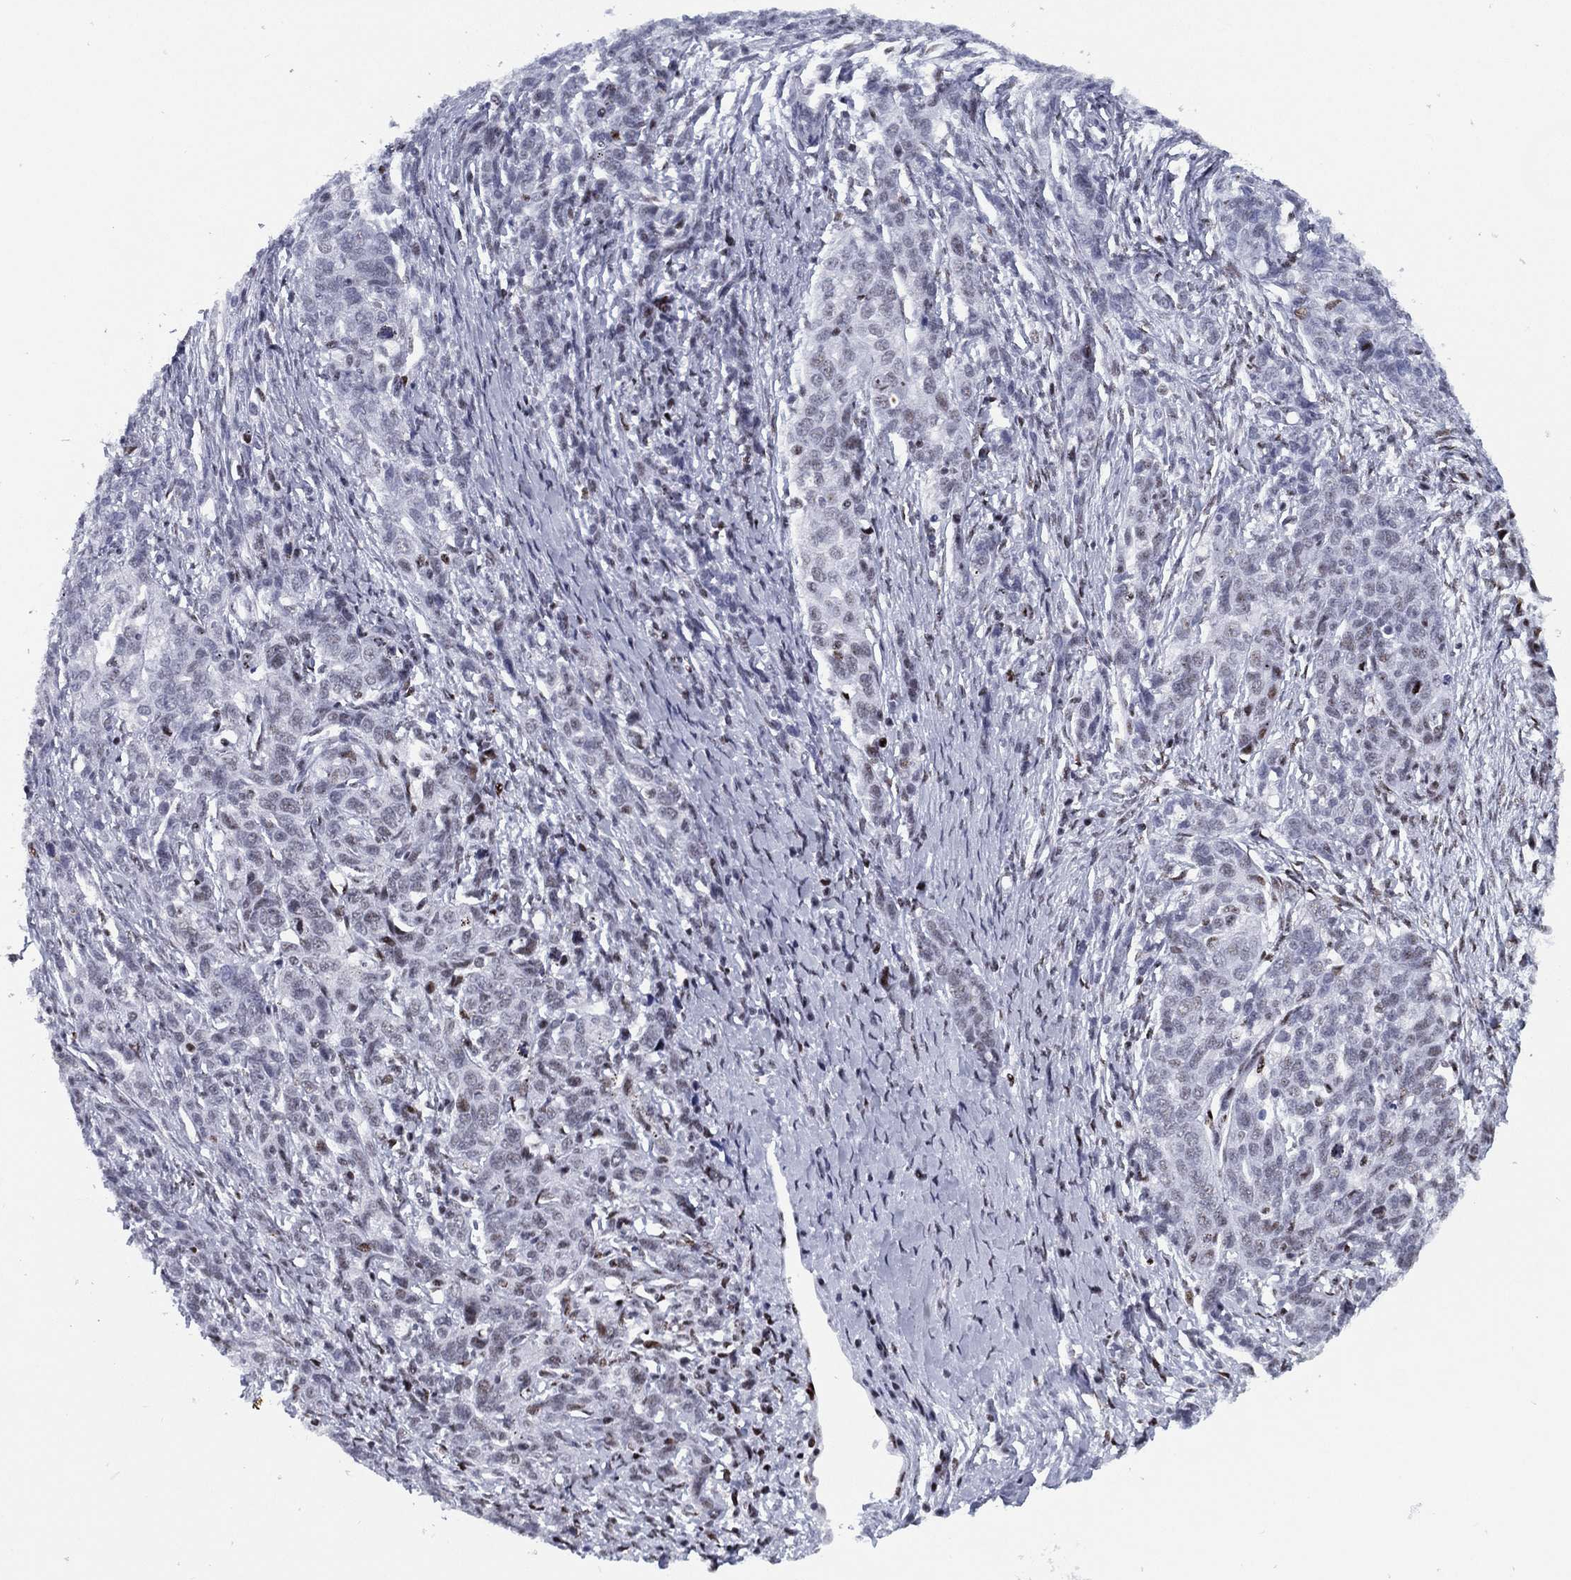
{"staining": {"intensity": "negative", "quantity": "none", "location": "none"}, "tissue": "ovarian cancer", "cell_type": "Tumor cells", "image_type": "cancer", "snomed": [{"axis": "morphology", "description": "Cystadenocarcinoma, serous, NOS"}, {"axis": "topography", "description": "Ovary"}], "caption": "Histopathology image shows no significant protein staining in tumor cells of serous cystadenocarcinoma (ovarian).", "gene": "CYB561D2", "patient": {"sex": "female", "age": 71}}